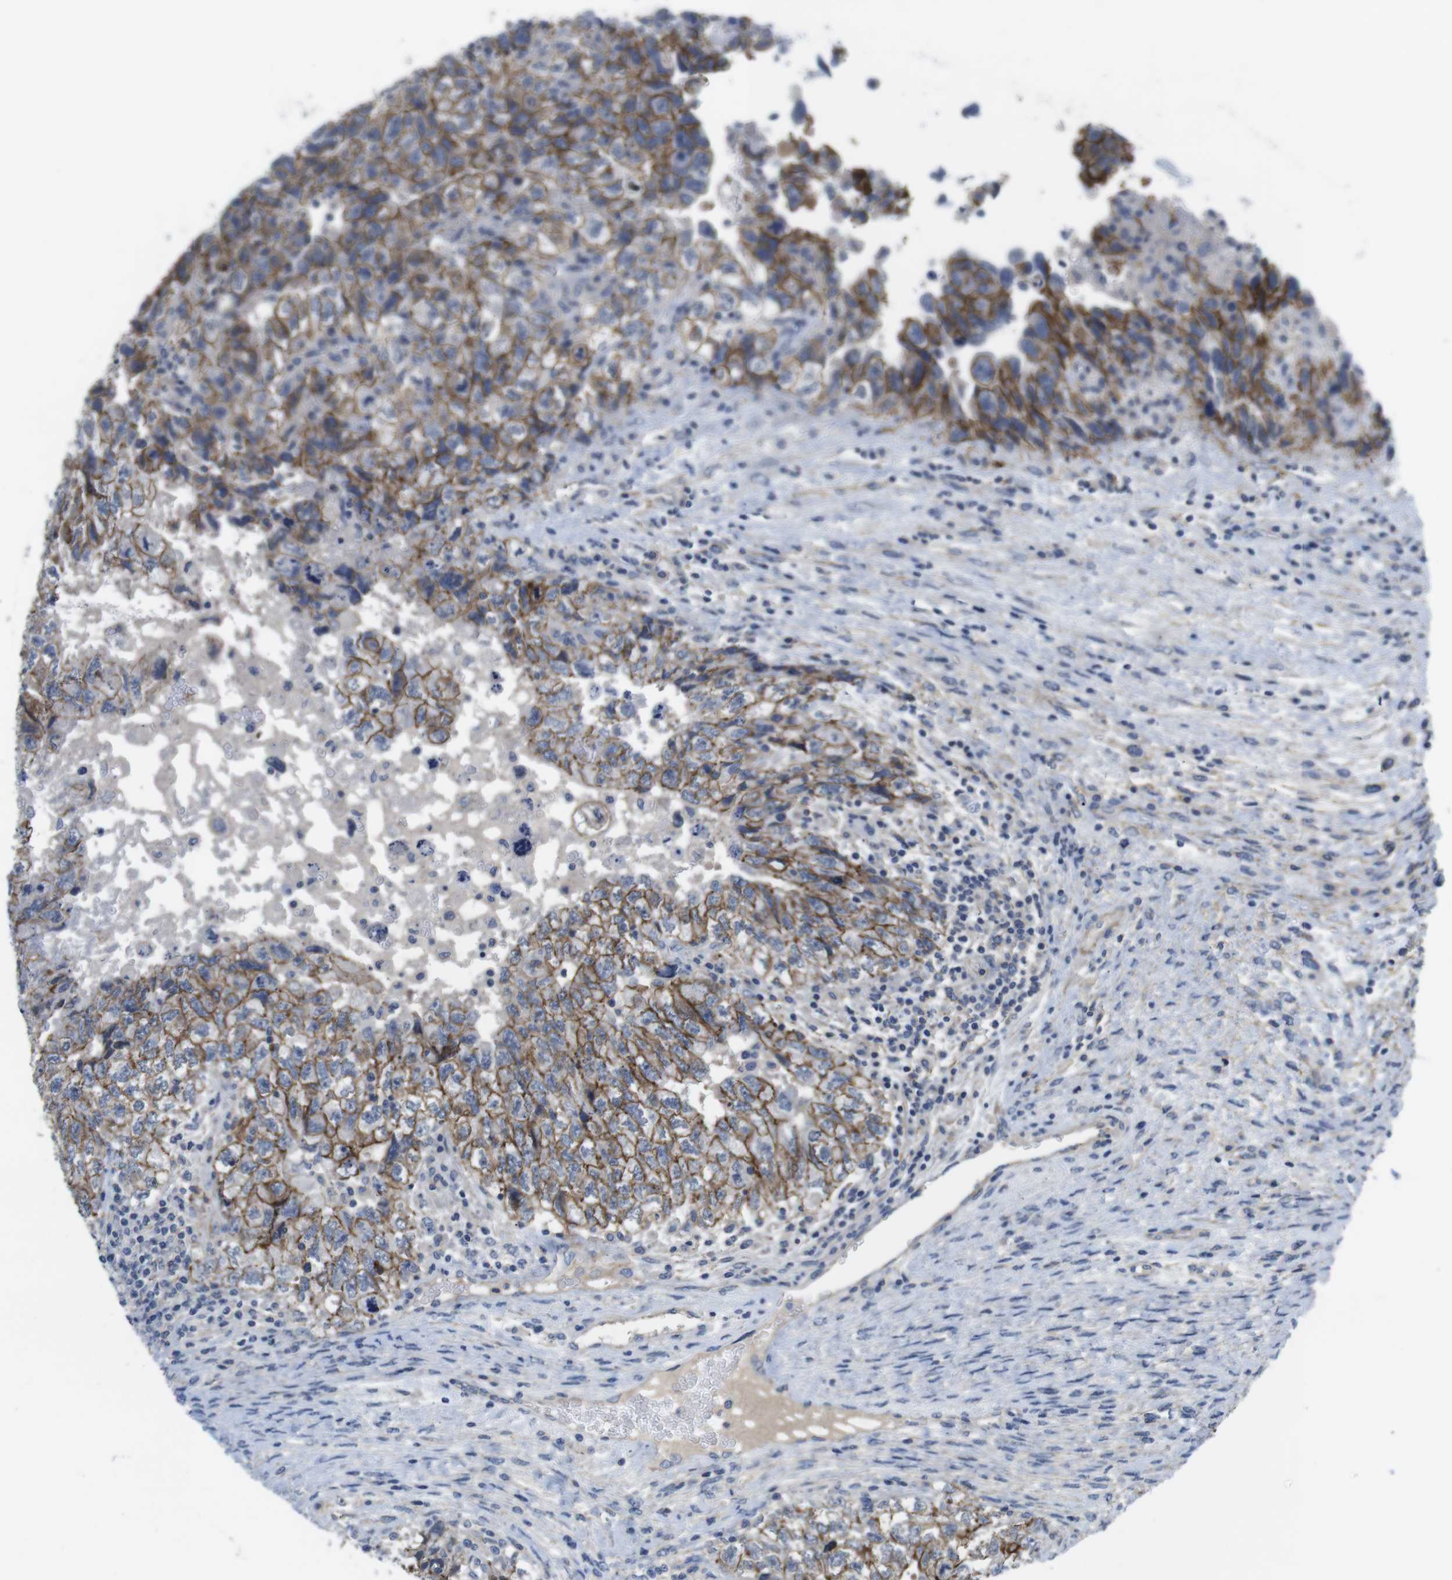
{"staining": {"intensity": "moderate", "quantity": ">75%", "location": "cytoplasmic/membranous"}, "tissue": "testis cancer", "cell_type": "Tumor cells", "image_type": "cancer", "snomed": [{"axis": "morphology", "description": "Carcinoma, Embryonal, NOS"}, {"axis": "topography", "description": "Testis"}], "caption": "Immunohistochemistry (IHC) photomicrograph of human embryonal carcinoma (testis) stained for a protein (brown), which reveals medium levels of moderate cytoplasmic/membranous expression in about >75% of tumor cells.", "gene": "SCRIB", "patient": {"sex": "male", "age": 36}}